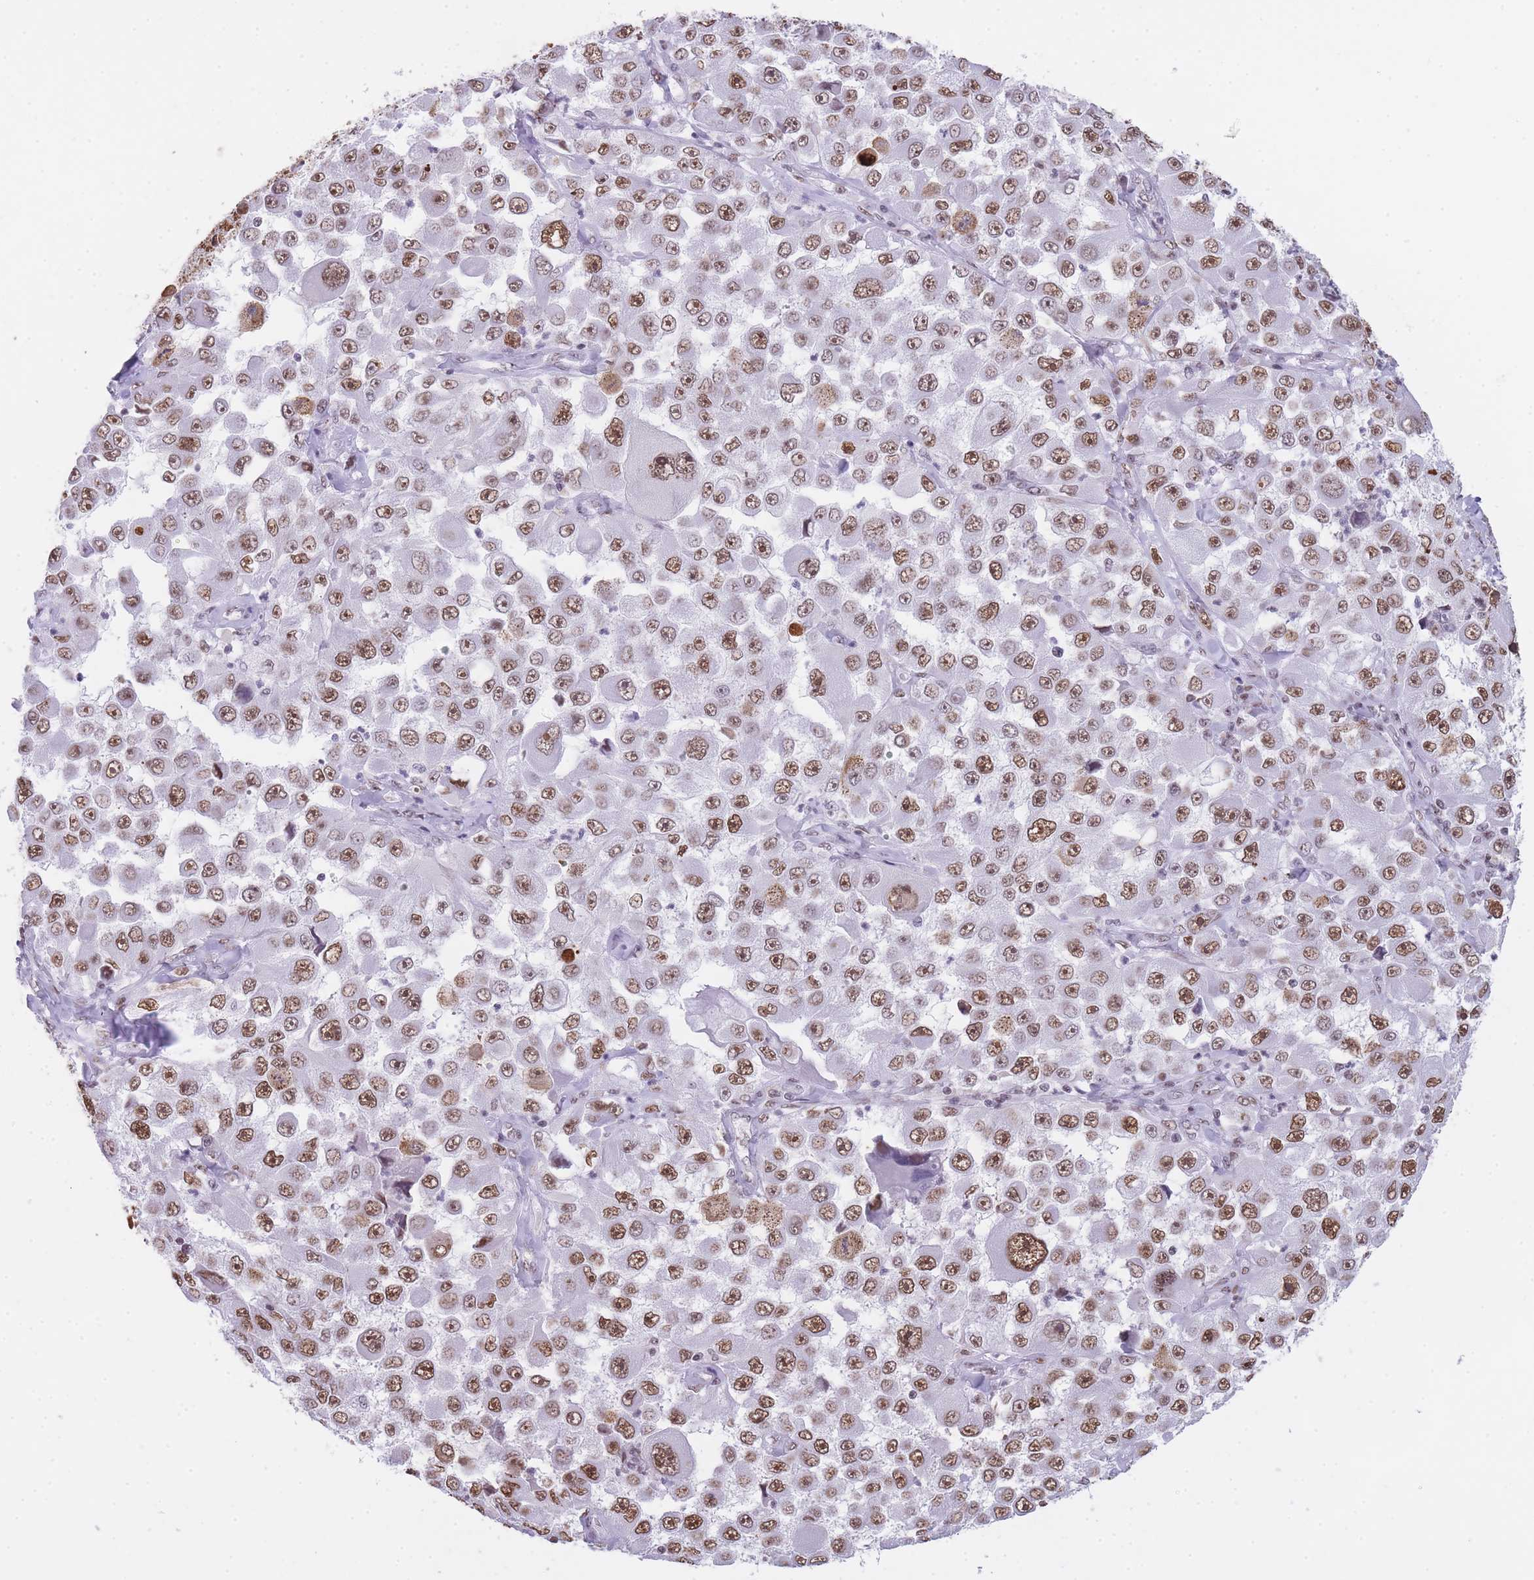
{"staining": {"intensity": "moderate", "quantity": ">75%", "location": "nuclear"}, "tissue": "melanoma", "cell_type": "Tumor cells", "image_type": "cancer", "snomed": [{"axis": "morphology", "description": "Malignant melanoma, Metastatic site"}, {"axis": "topography", "description": "Lymph node"}], "caption": "Human malignant melanoma (metastatic site) stained with a protein marker reveals moderate staining in tumor cells.", "gene": "EVC2", "patient": {"sex": "male", "age": 62}}